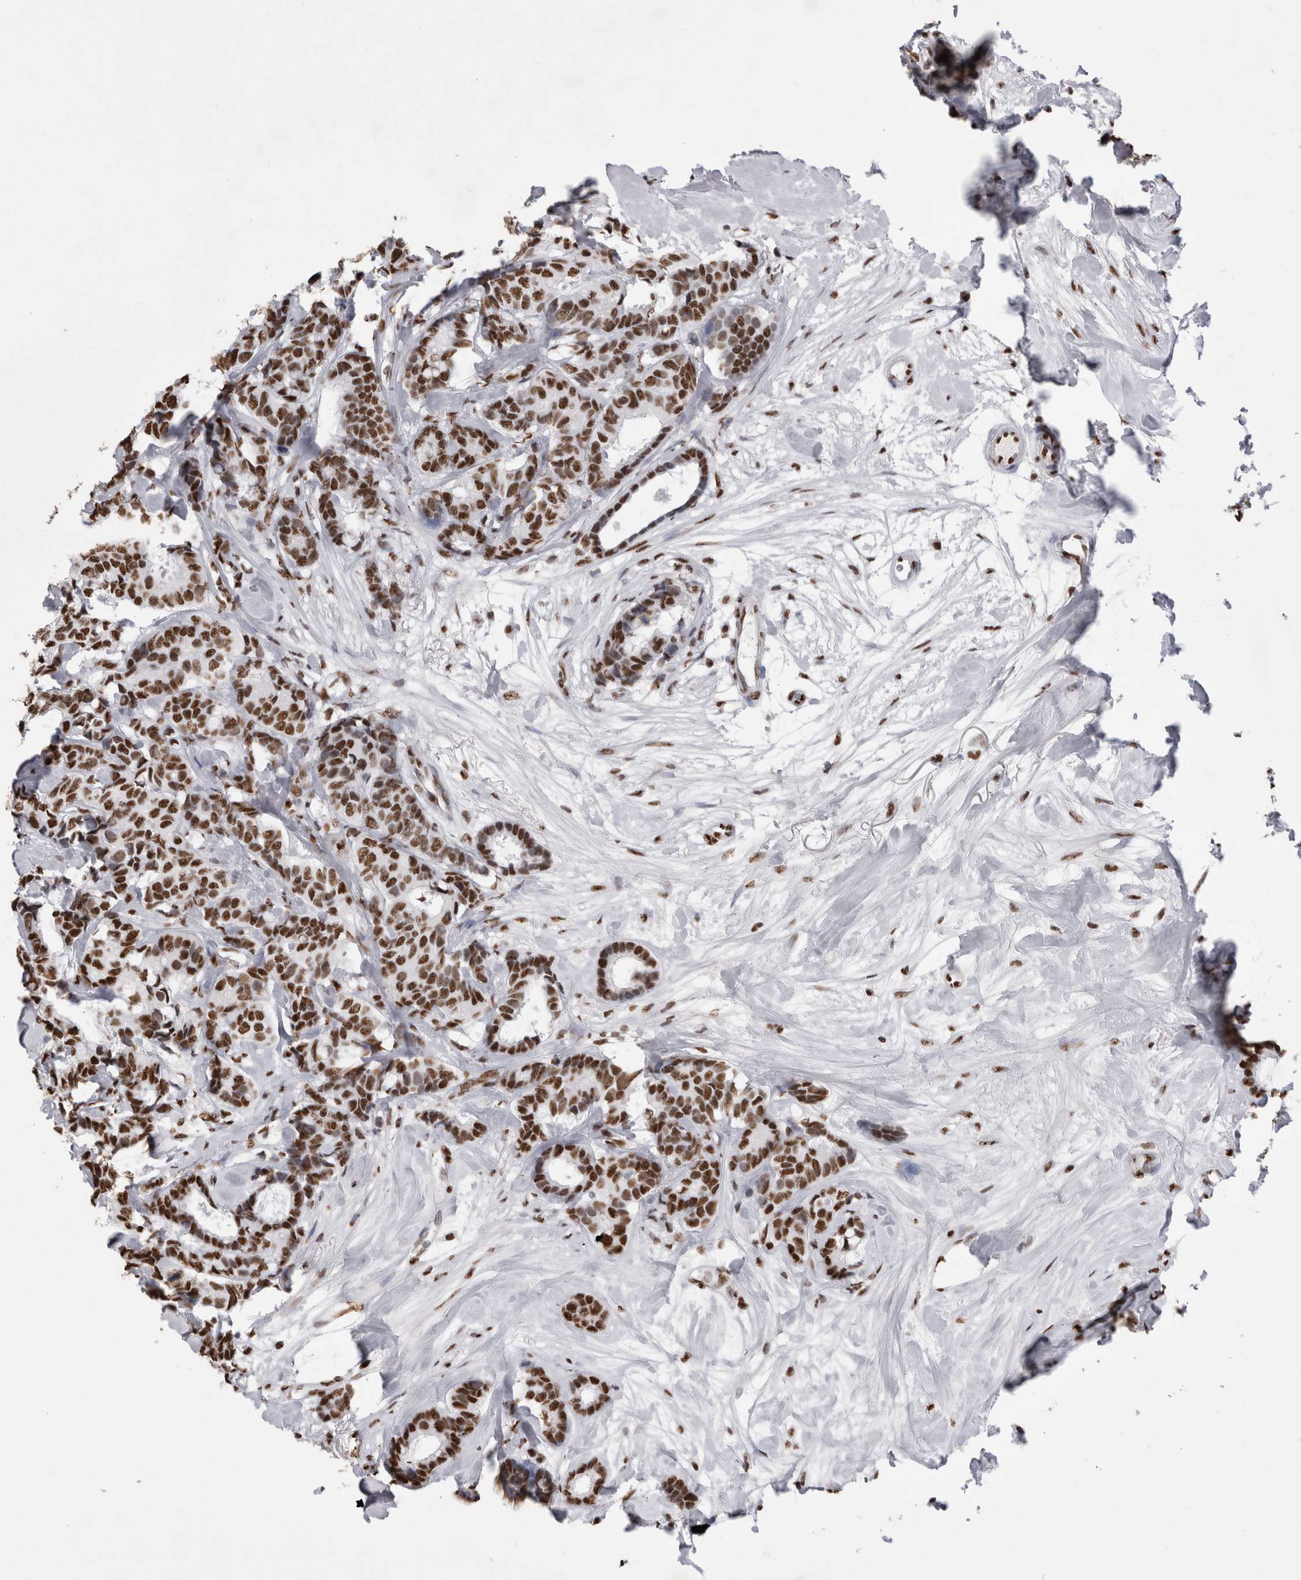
{"staining": {"intensity": "strong", "quantity": ">75%", "location": "nuclear"}, "tissue": "breast cancer", "cell_type": "Tumor cells", "image_type": "cancer", "snomed": [{"axis": "morphology", "description": "Duct carcinoma"}, {"axis": "topography", "description": "Breast"}], "caption": "Tumor cells reveal strong nuclear expression in approximately >75% of cells in breast cancer.", "gene": "ALPK3", "patient": {"sex": "female", "age": 87}}